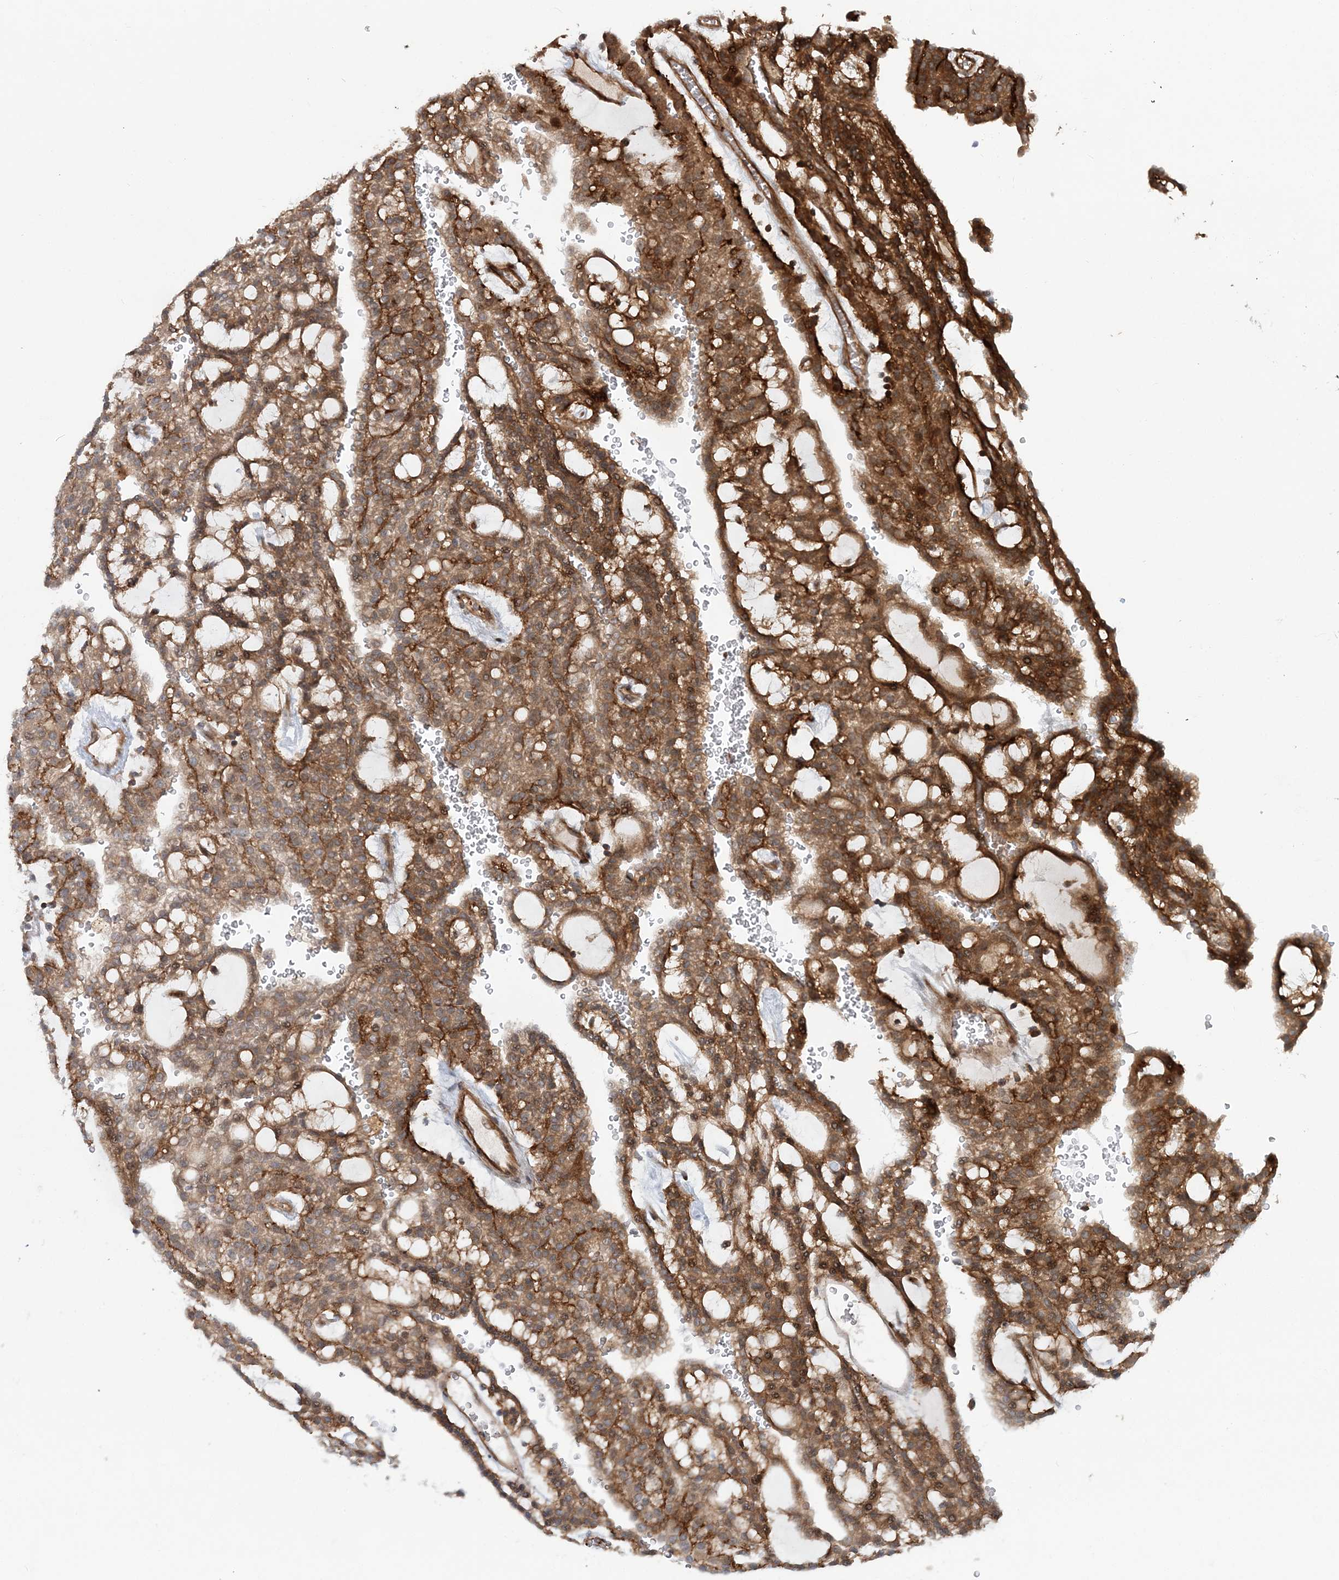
{"staining": {"intensity": "strong", "quantity": ">75%", "location": "cytoplasmic/membranous"}, "tissue": "renal cancer", "cell_type": "Tumor cells", "image_type": "cancer", "snomed": [{"axis": "morphology", "description": "Adenocarcinoma, NOS"}, {"axis": "topography", "description": "Kidney"}], "caption": "Immunohistochemical staining of human renal cancer (adenocarcinoma) reveals high levels of strong cytoplasmic/membranous protein staining in approximately >75% of tumor cells.", "gene": "GEMIN5", "patient": {"sex": "male", "age": 63}}